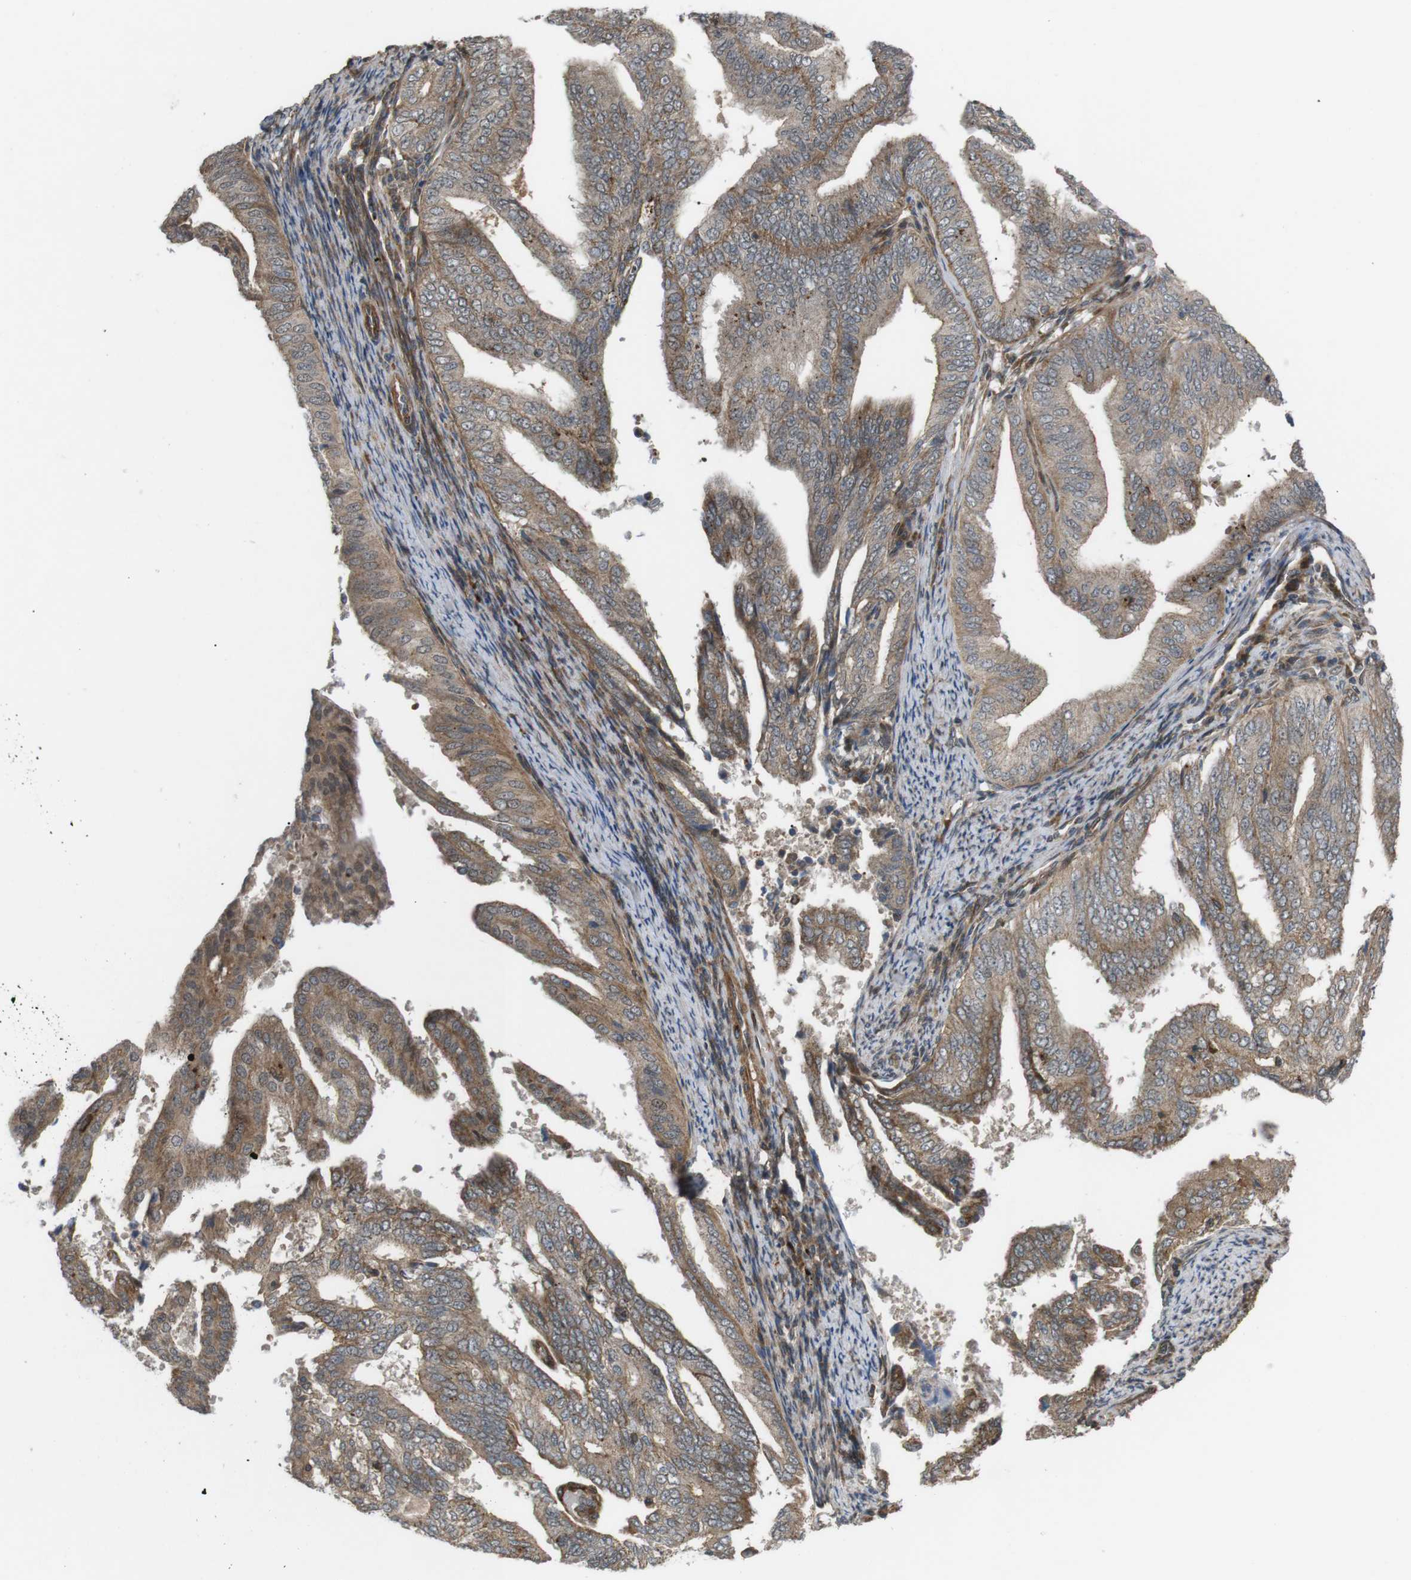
{"staining": {"intensity": "moderate", "quantity": ">75%", "location": "cytoplasmic/membranous"}, "tissue": "endometrial cancer", "cell_type": "Tumor cells", "image_type": "cancer", "snomed": [{"axis": "morphology", "description": "Adenocarcinoma, NOS"}, {"axis": "topography", "description": "Endometrium"}], "caption": "Protein expression analysis of human endometrial cancer reveals moderate cytoplasmic/membranous positivity in approximately >75% of tumor cells.", "gene": "KANK2", "patient": {"sex": "female", "age": 58}}